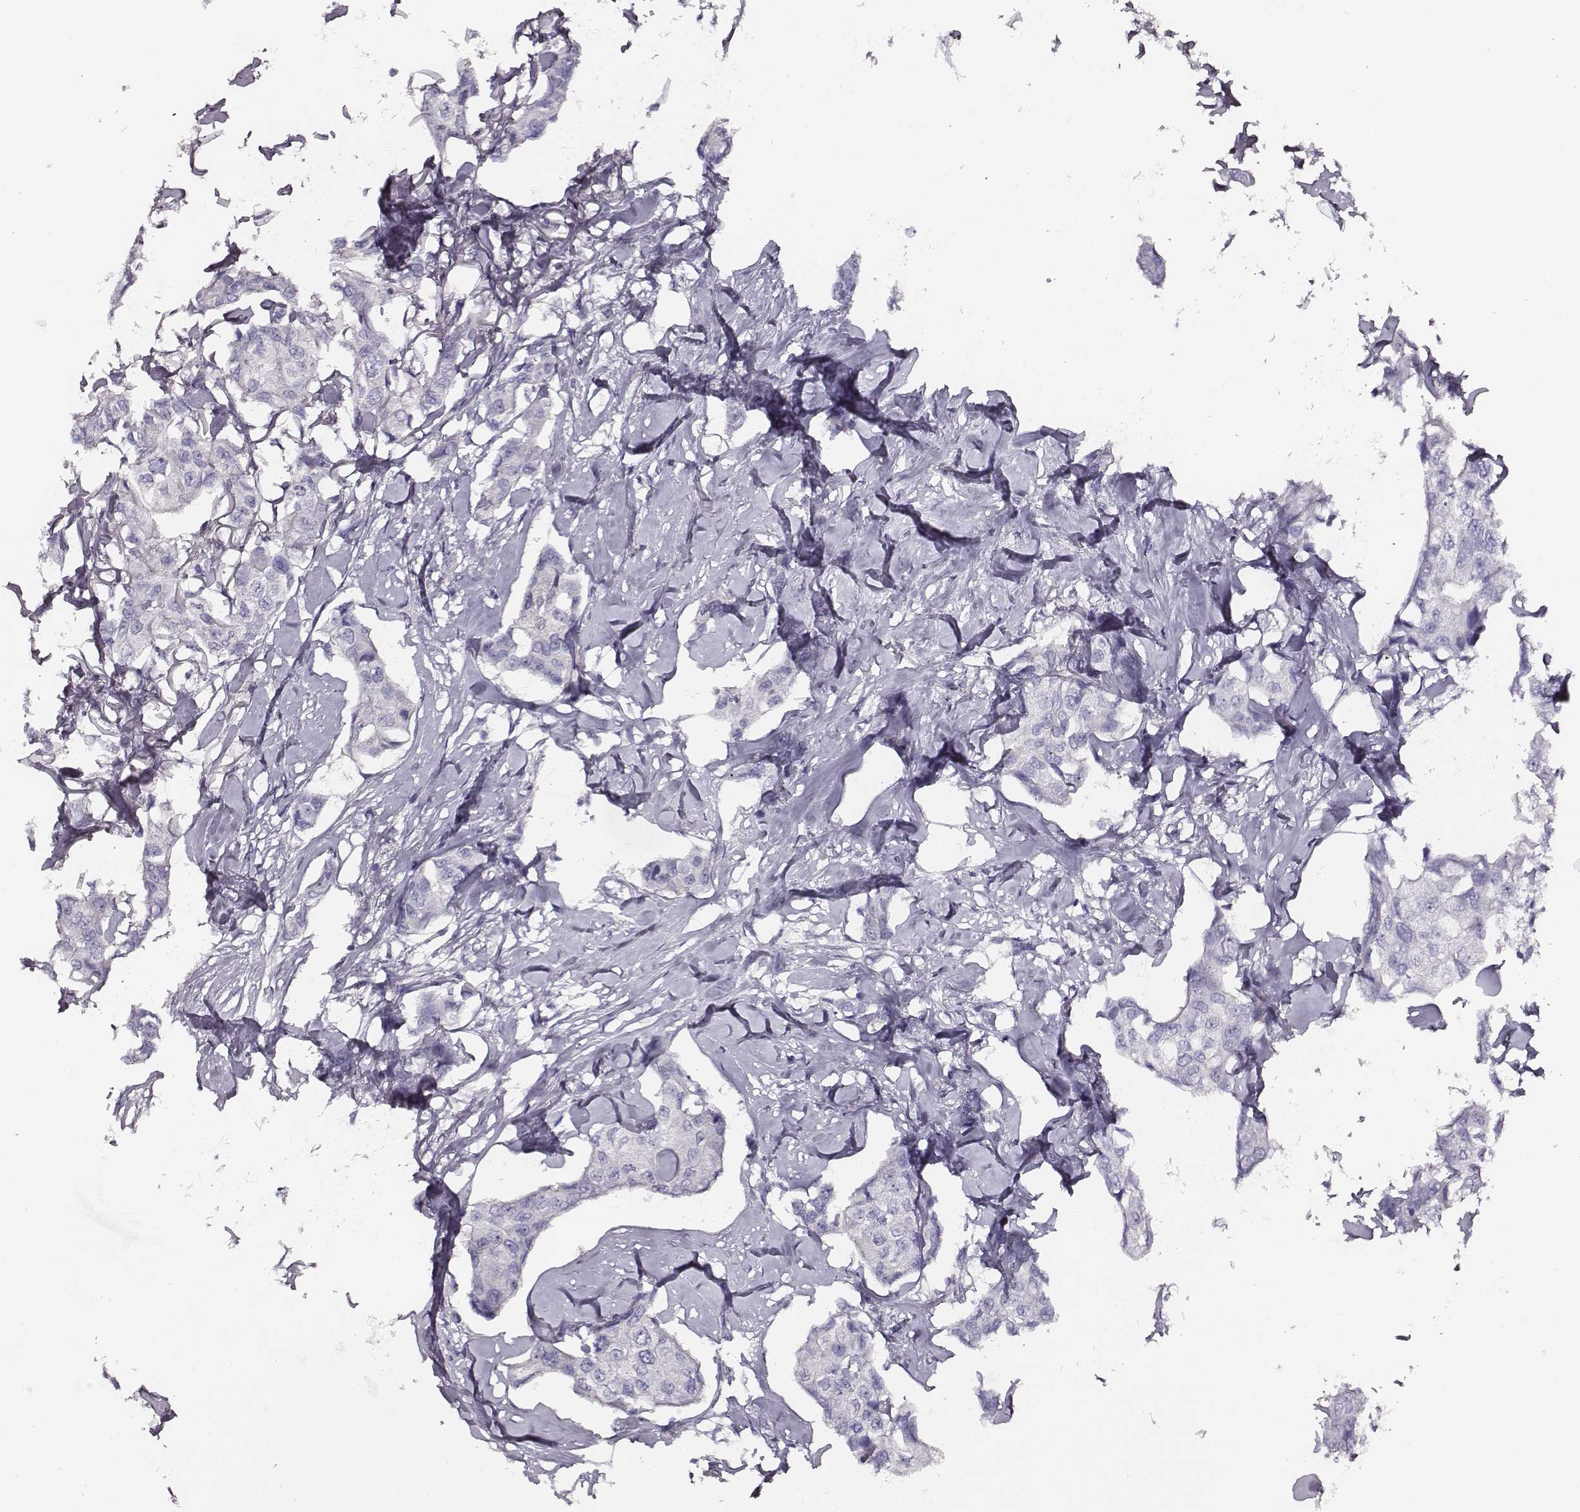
{"staining": {"intensity": "negative", "quantity": "none", "location": "none"}, "tissue": "breast cancer", "cell_type": "Tumor cells", "image_type": "cancer", "snomed": [{"axis": "morphology", "description": "Duct carcinoma"}, {"axis": "topography", "description": "Breast"}], "caption": "Immunohistochemistry histopathology image of human breast cancer (intraductal carcinoma) stained for a protein (brown), which exhibits no staining in tumor cells.", "gene": "AADAT", "patient": {"sex": "female", "age": 80}}